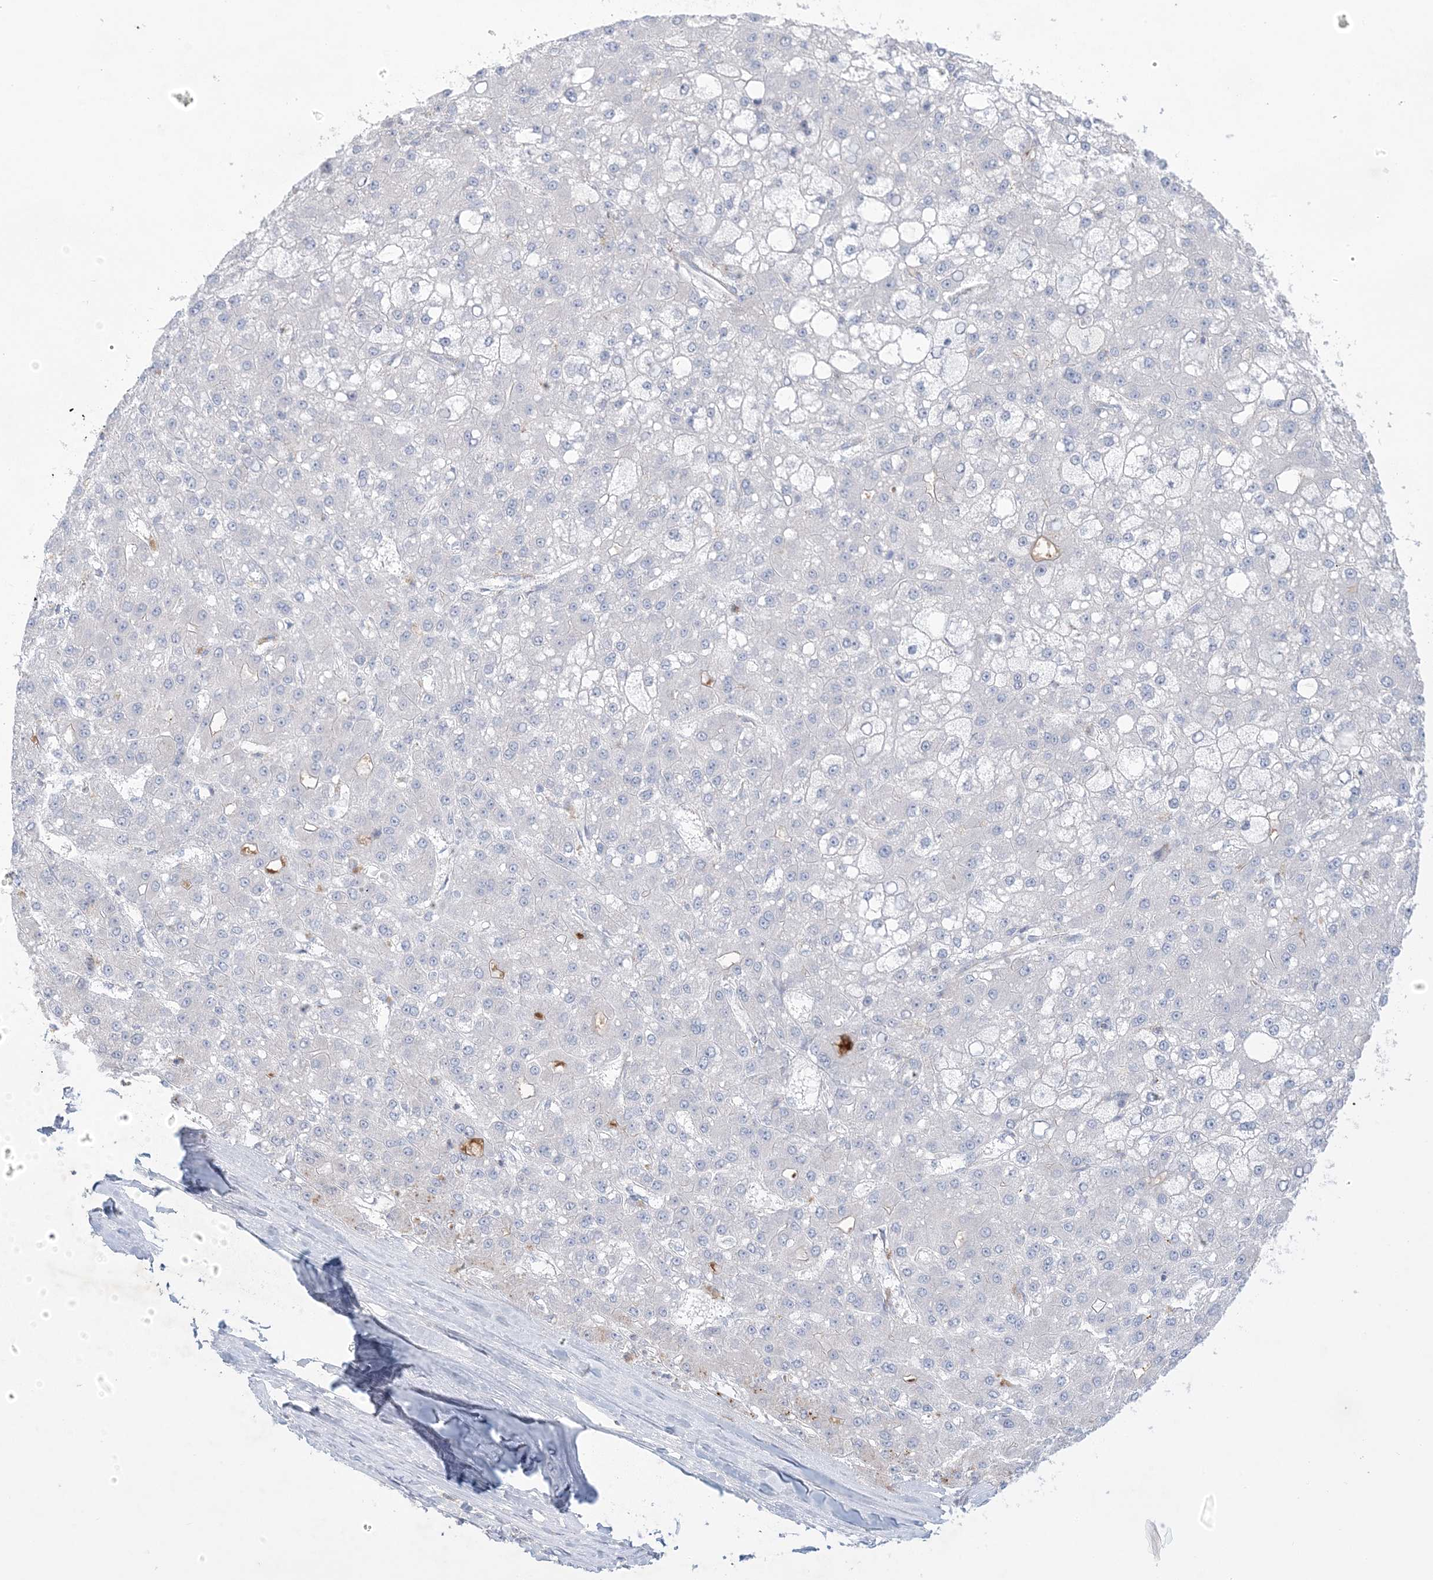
{"staining": {"intensity": "negative", "quantity": "none", "location": "none"}, "tissue": "liver cancer", "cell_type": "Tumor cells", "image_type": "cancer", "snomed": [{"axis": "morphology", "description": "Carcinoma, Hepatocellular, NOS"}, {"axis": "topography", "description": "Liver"}], "caption": "An image of human liver hepatocellular carcinoma is negative for staining in tumor cells.", "gene": "KCTD6", "patient": {"sex": "male", "age": 67}}